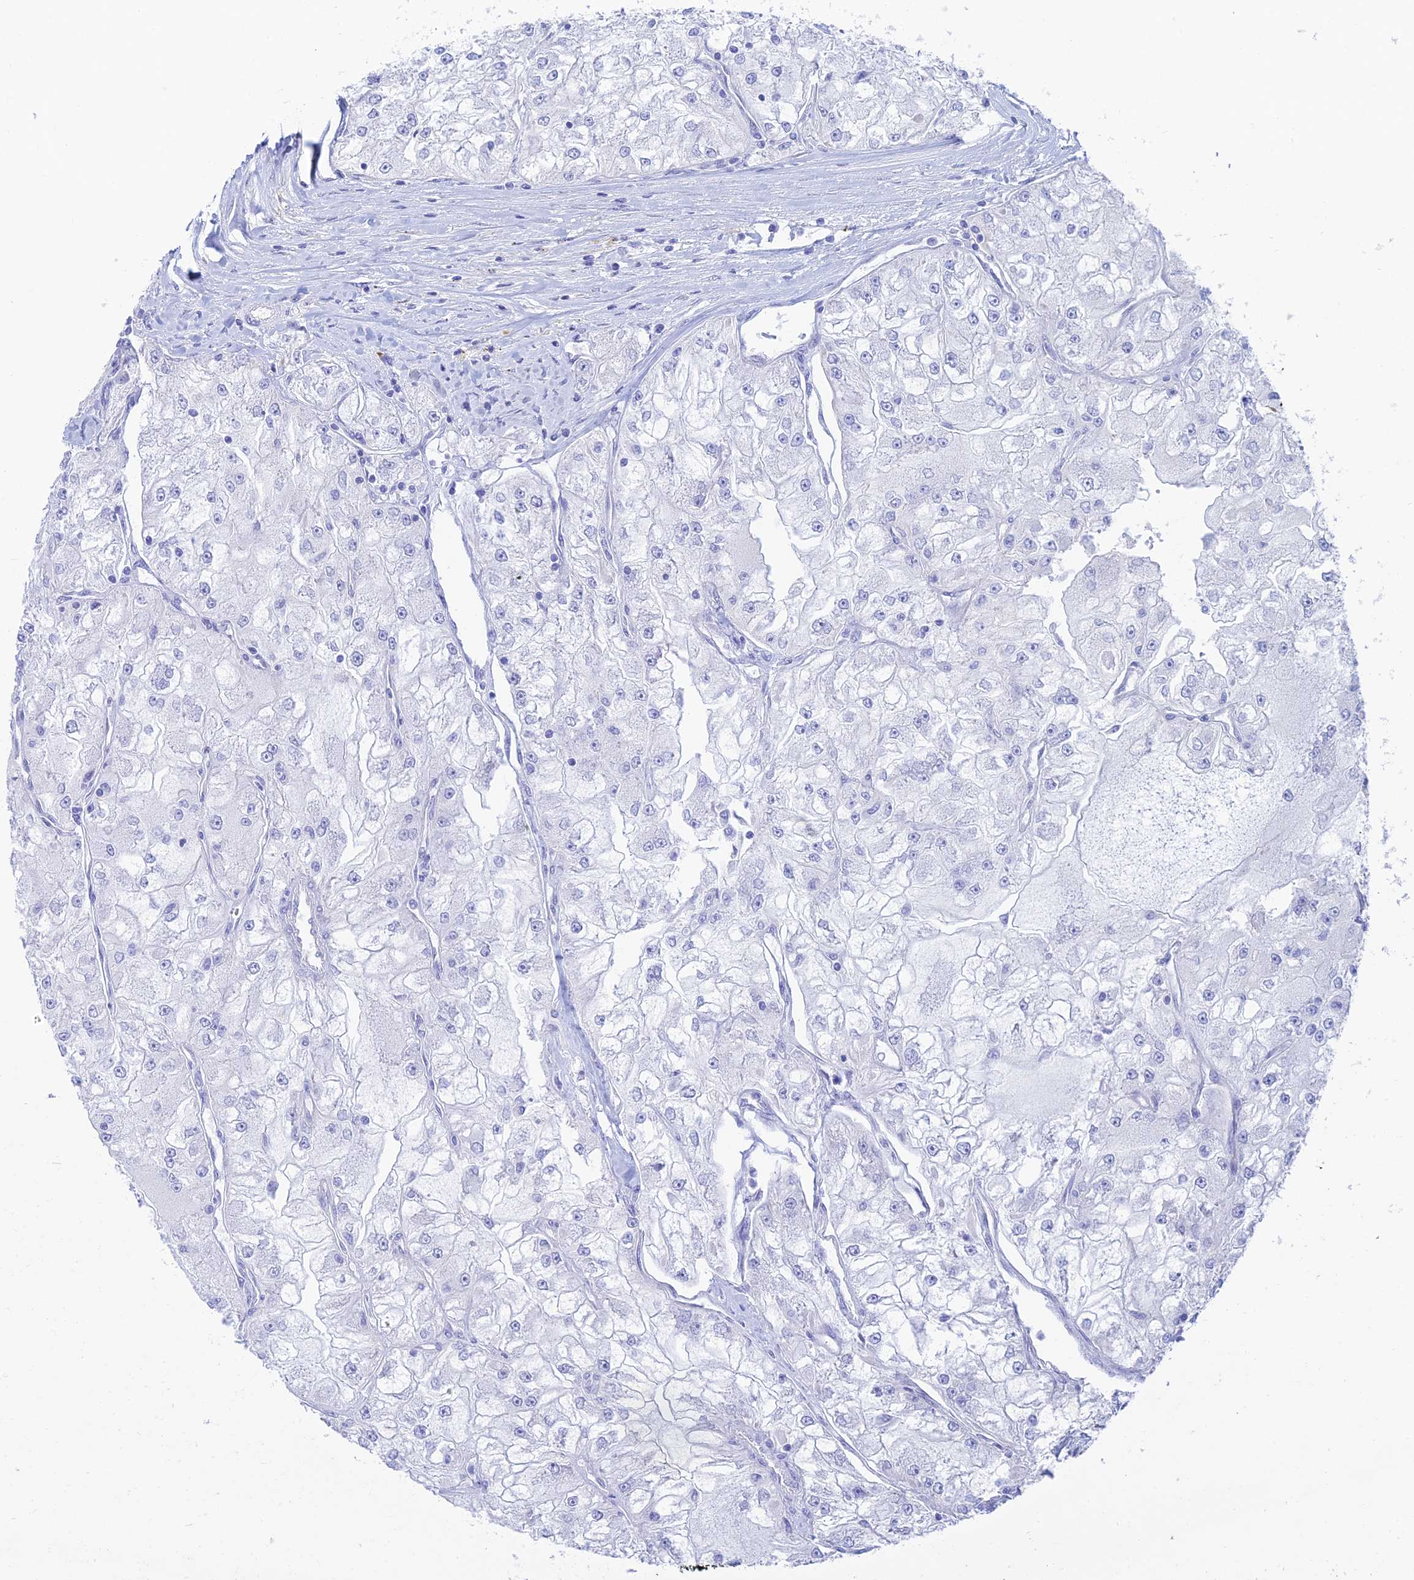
{"staining": {"intensity": "negative", "quantity": "none", "location": "none"}, "tissue": "renal cancer", "cell_type": "Tumor cells", "image_type": "cancer", "snomed": [{"axis": "morphology", "description": "Adenocarcinoma, NOS"}, {"axis": "topography", "description": "Kidney"}], "caption": "A histopathology image of adenocarcinoma (renal) stained for a protein shows no brown staining in tumor cells. (DAB immunohistochemistry (IHC) with hematoxylin counter stain).", "gene": "CEP152", "patient": {"sex": "female", "age": 72}}